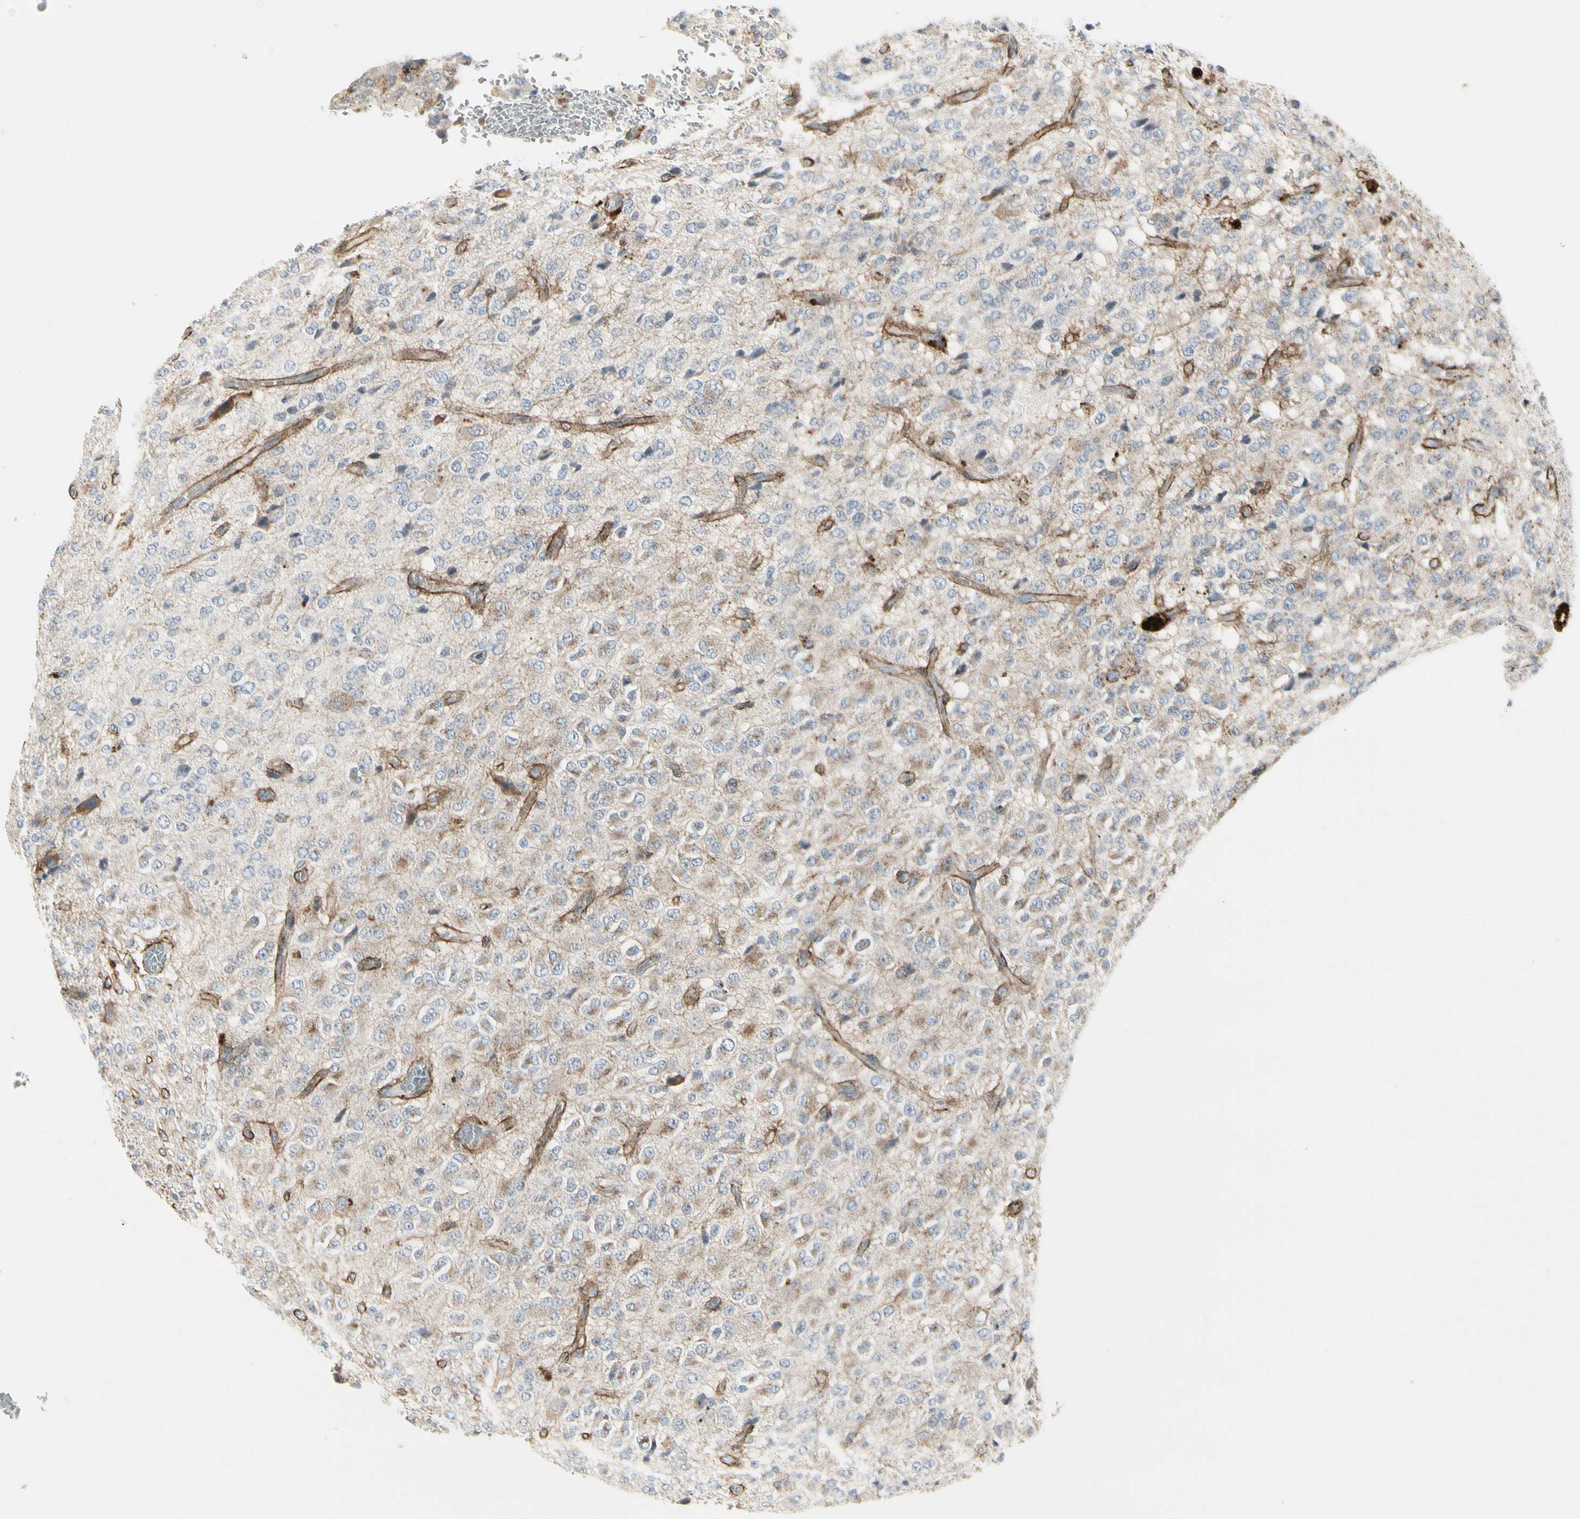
{"staining": {"intensity": "weak", "quantity": ">75%", "location": "cytoplasmic/membranous"}, "tissue": "glioma", "cell_type": "Tumor cells", "image_type": "cancer", "snomed": [{"axis": "morphology", "description": "Glioma, malignant, High grade"}, {"axis": "topography", "description": "pancreas cauda"}], "caption": "A micrograph of glioma stained for a protein reveals weak cytoplasmic/membranous brown staining in tumor cells.", "gene": "GRN", "patient": {"sex": "male", "age": 60}}